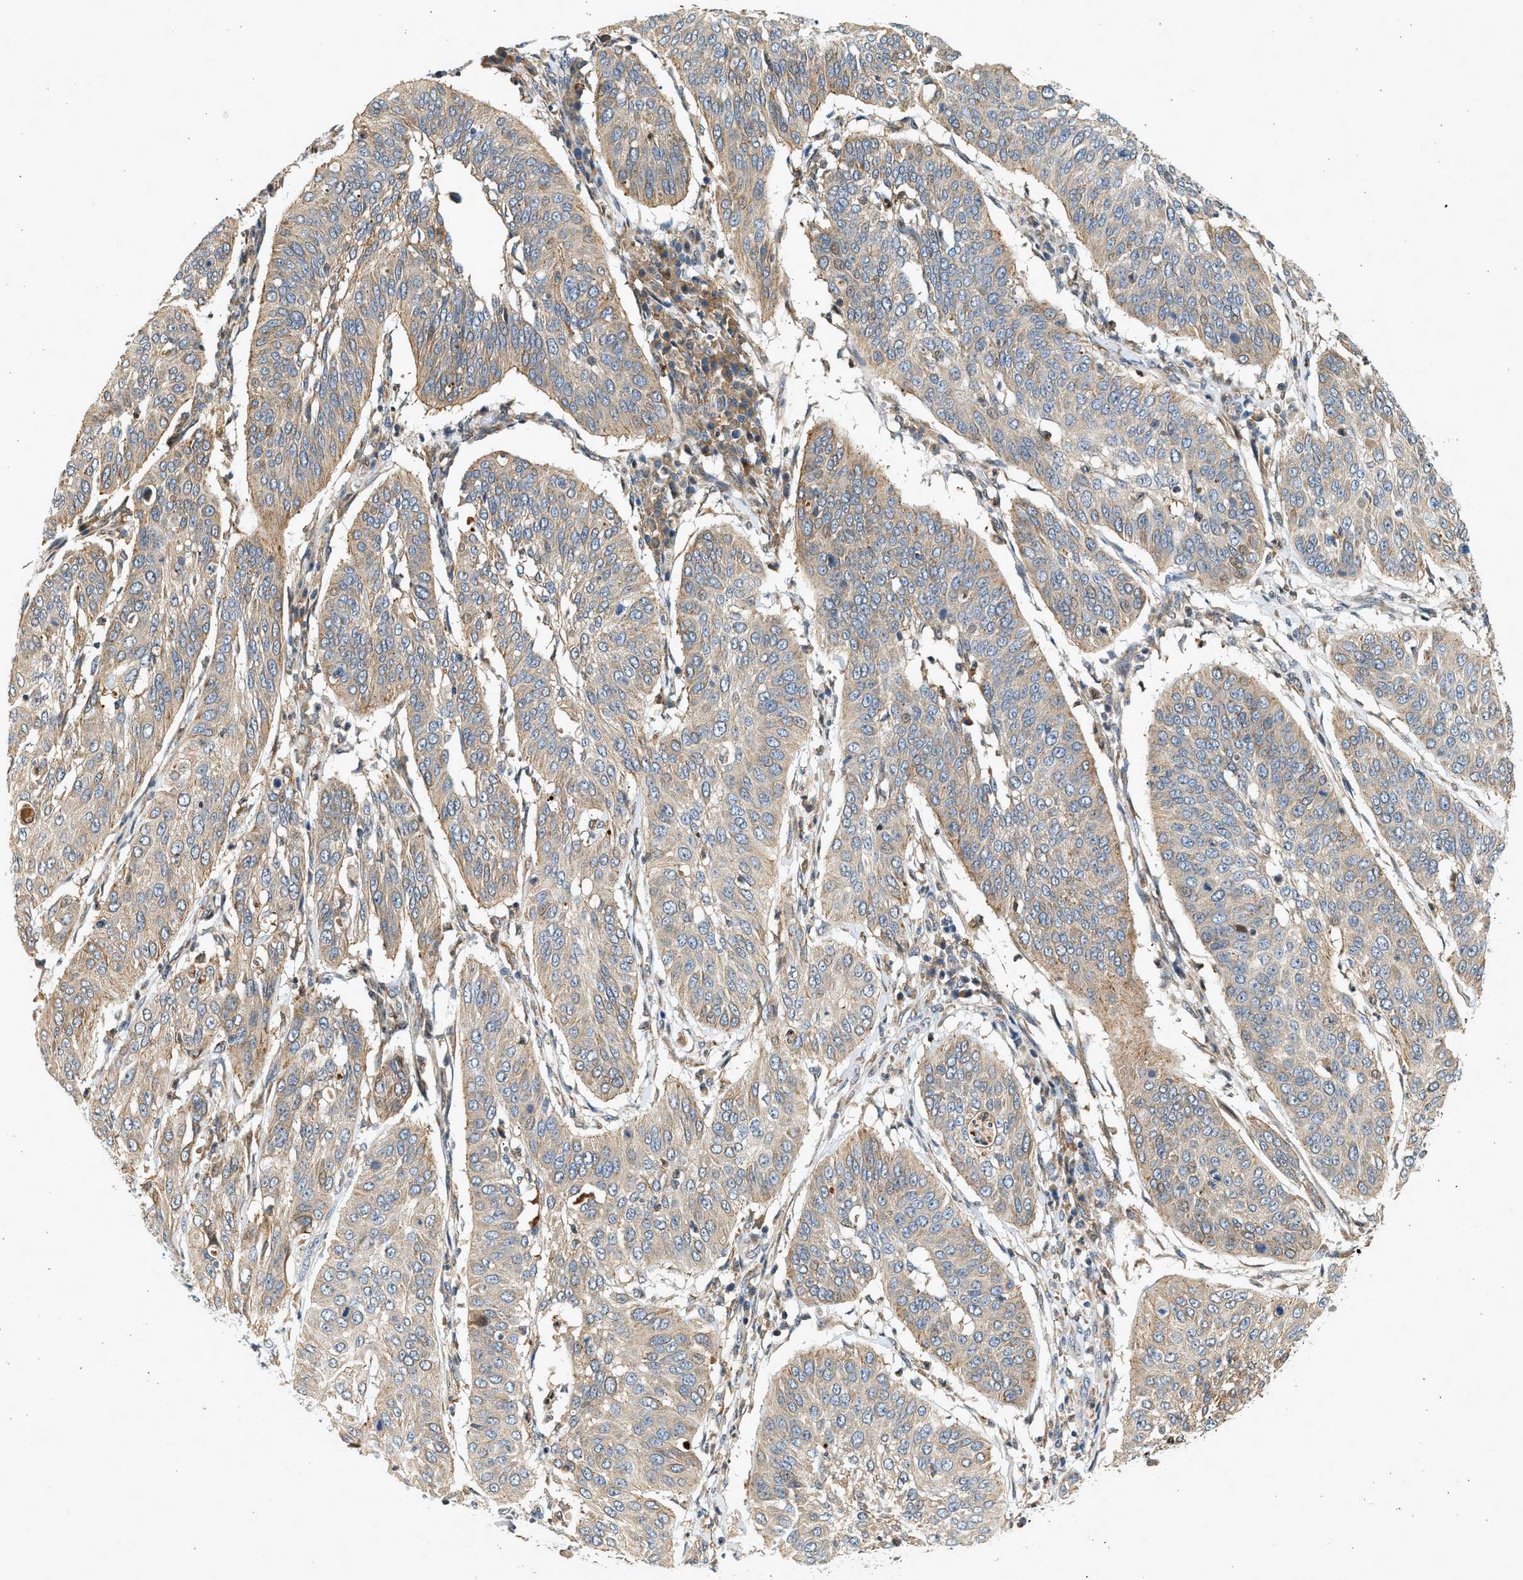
{"staining": {"intensity": "weak", "quantity": "25%-75%", "location": "cytoplasmic/membranous"}, "tissue": "cervical cancer", "cell_type": "Tumor cells", "image_type": "cancer", "snomed": [{"axis": "morphology", "description": "Normal tissue, NOS"}, {"axis": "morphology", "description": "Squamous cell carcinoma, NOS"}, {"axis": "topography", "description": "Cervix"}], "caption": "The immunohistochemical stain highlights weak cytoplasmic/membranous expression in tumor cells of cervical cancer (squamous cell carcinoma) tissue.", "gene": "NRSN2", "patient": {"sex": "female", "age": 39}}